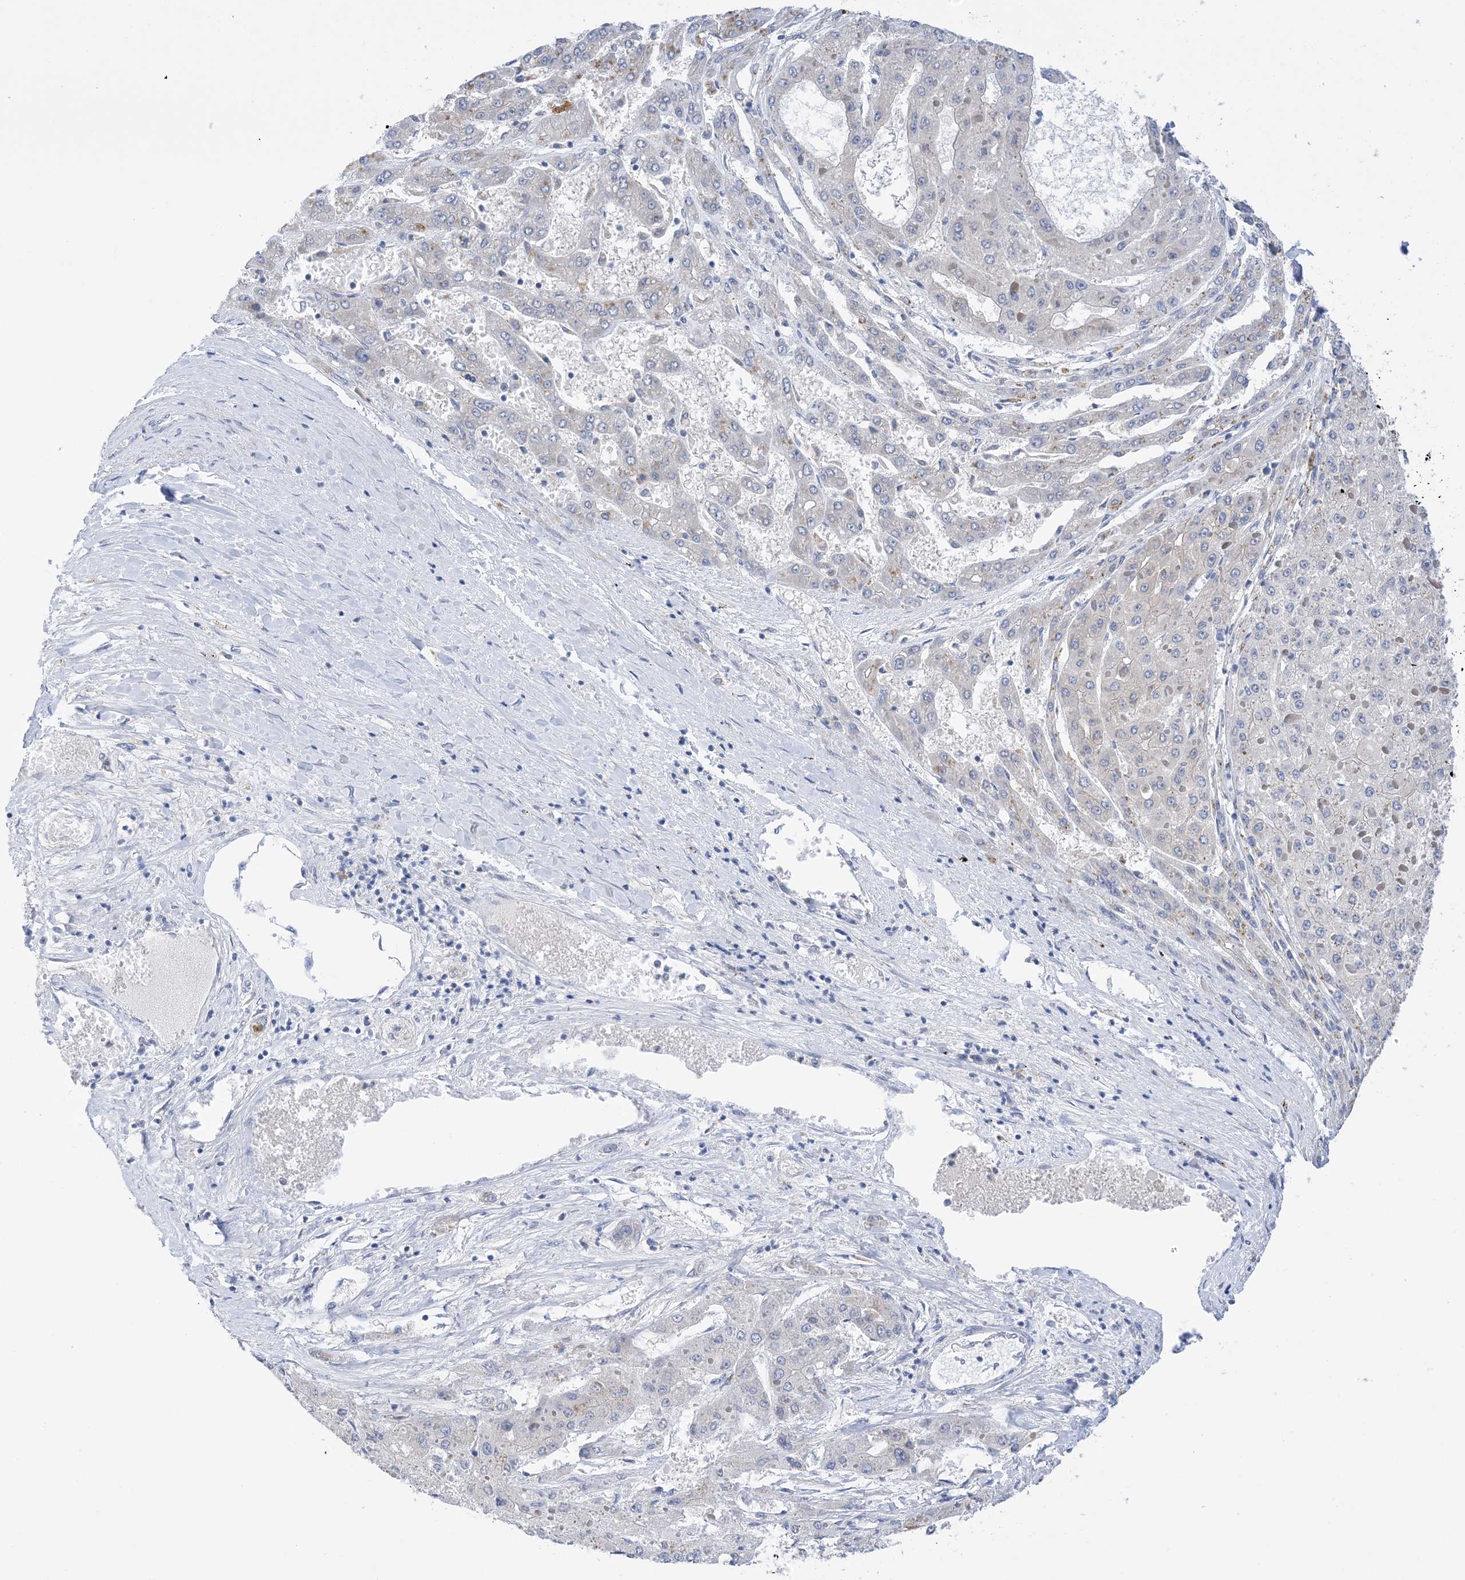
{"staining": {"intensity": "weak", "quantity": "<25%", "location": "cytoplasmic/membranous"}, "tissue": "liver cancer", "cell_type": "Tumor cells", "image_type": "cancer", "snomed": [{"axis": "morphology", "description": "Carcinoma, Hepatocellular, NOS"}, {"axis": "topography", "description": "Liver"}], "caption": "This is a photomicrograph of IHC staining of hepatocellular carcinoma (liver), which shows no expression in tumor cells.", "gene": "PLK4", "patient": {"sex": "female", "age": 73}}